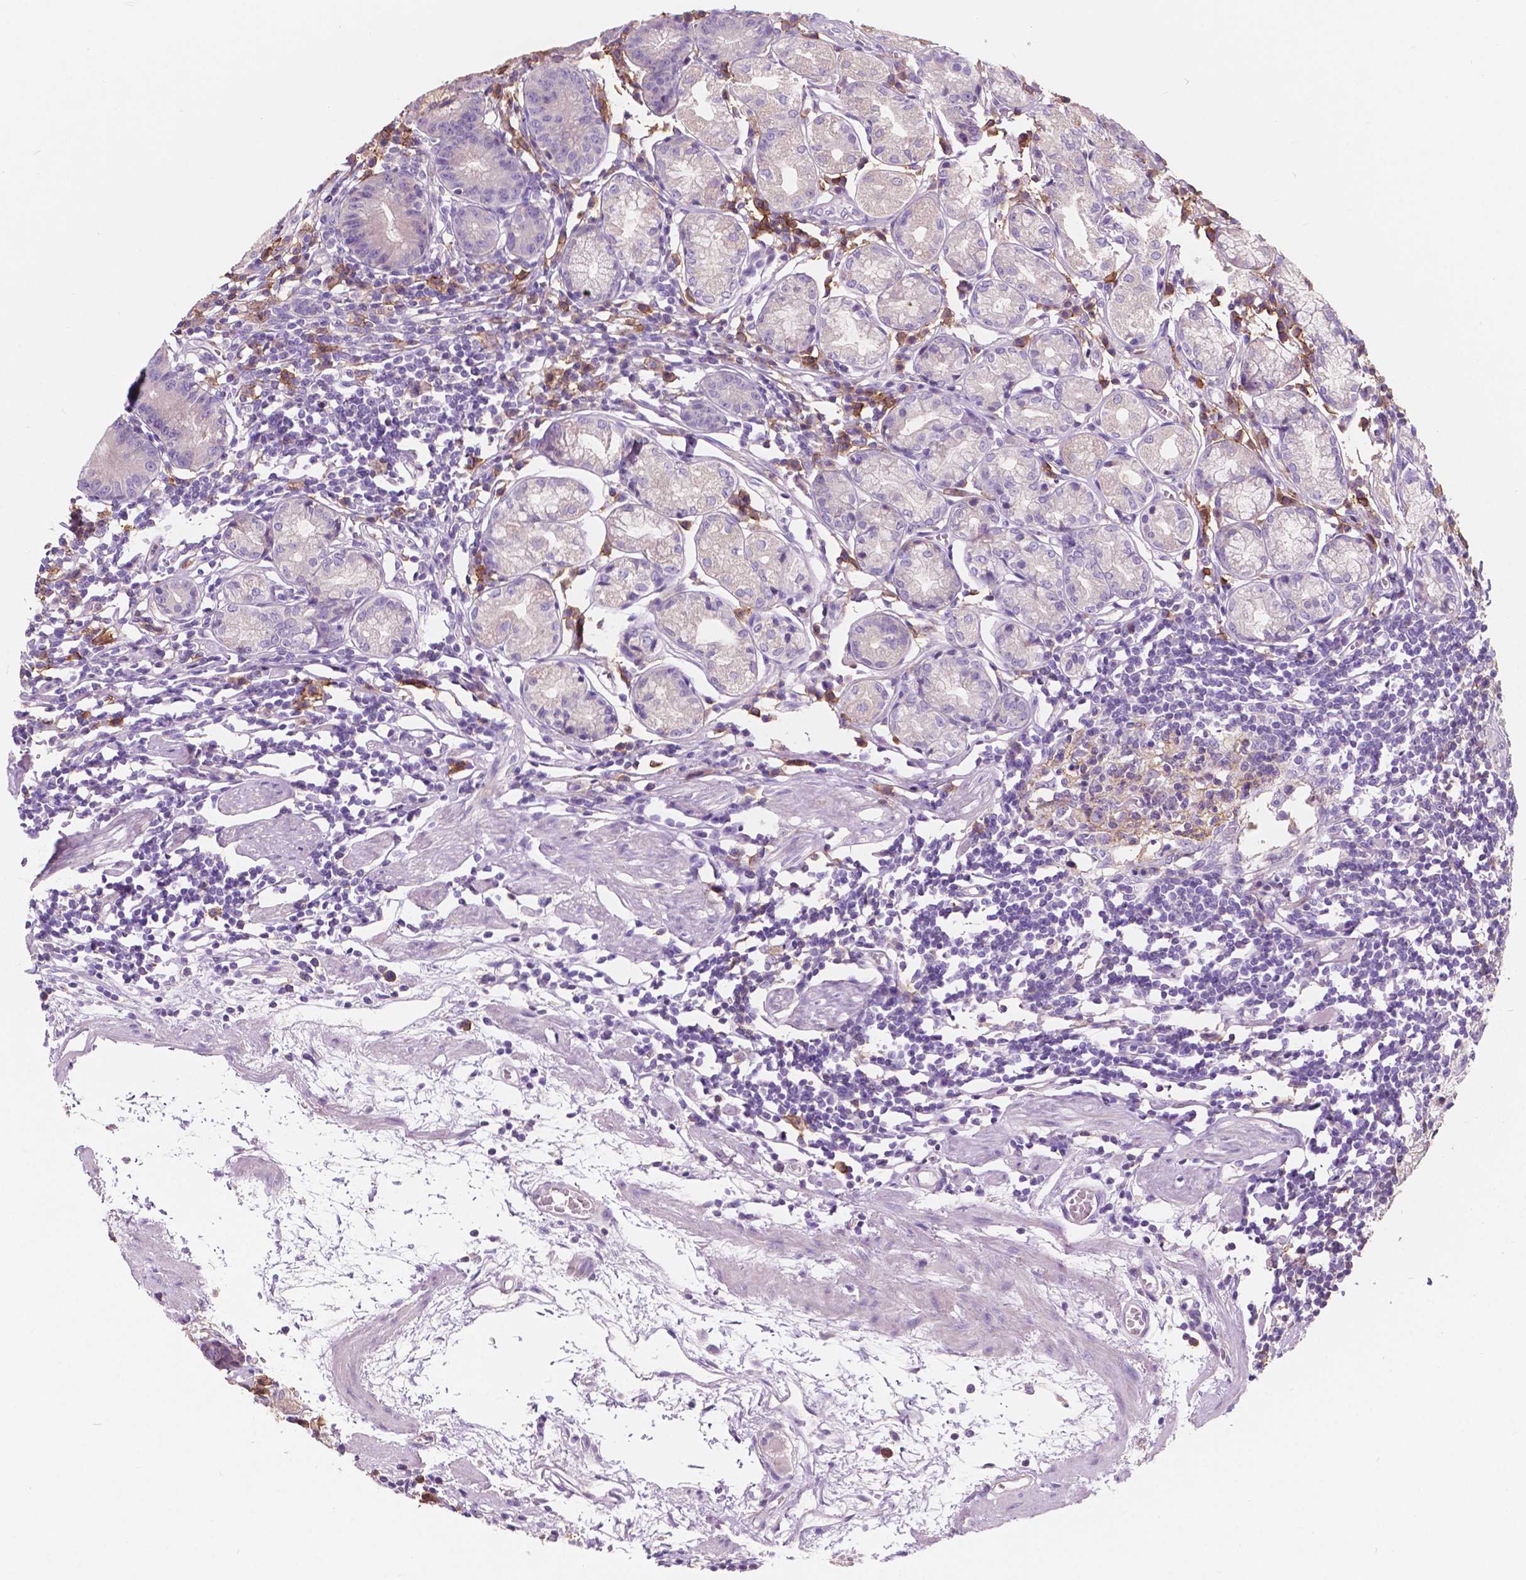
{"staining": {"intensity": "negative", "quantity": "none", "location": "none"}, "tissue": "stomach", "cell_type": "Glandular cells", "image_type": "normal", "snomed": [{"axis": "morphology", "description": "Normal tissue, NOS"}, {"axis": "topography", "description": "Stomach"}], "caption": "Photomicrograph shows no protein expression in glandular cells of normal stomach. Nuclei are stained in blue.", "gene": "SEMA4A", "patient": {"sex": "male", "age": 55}}